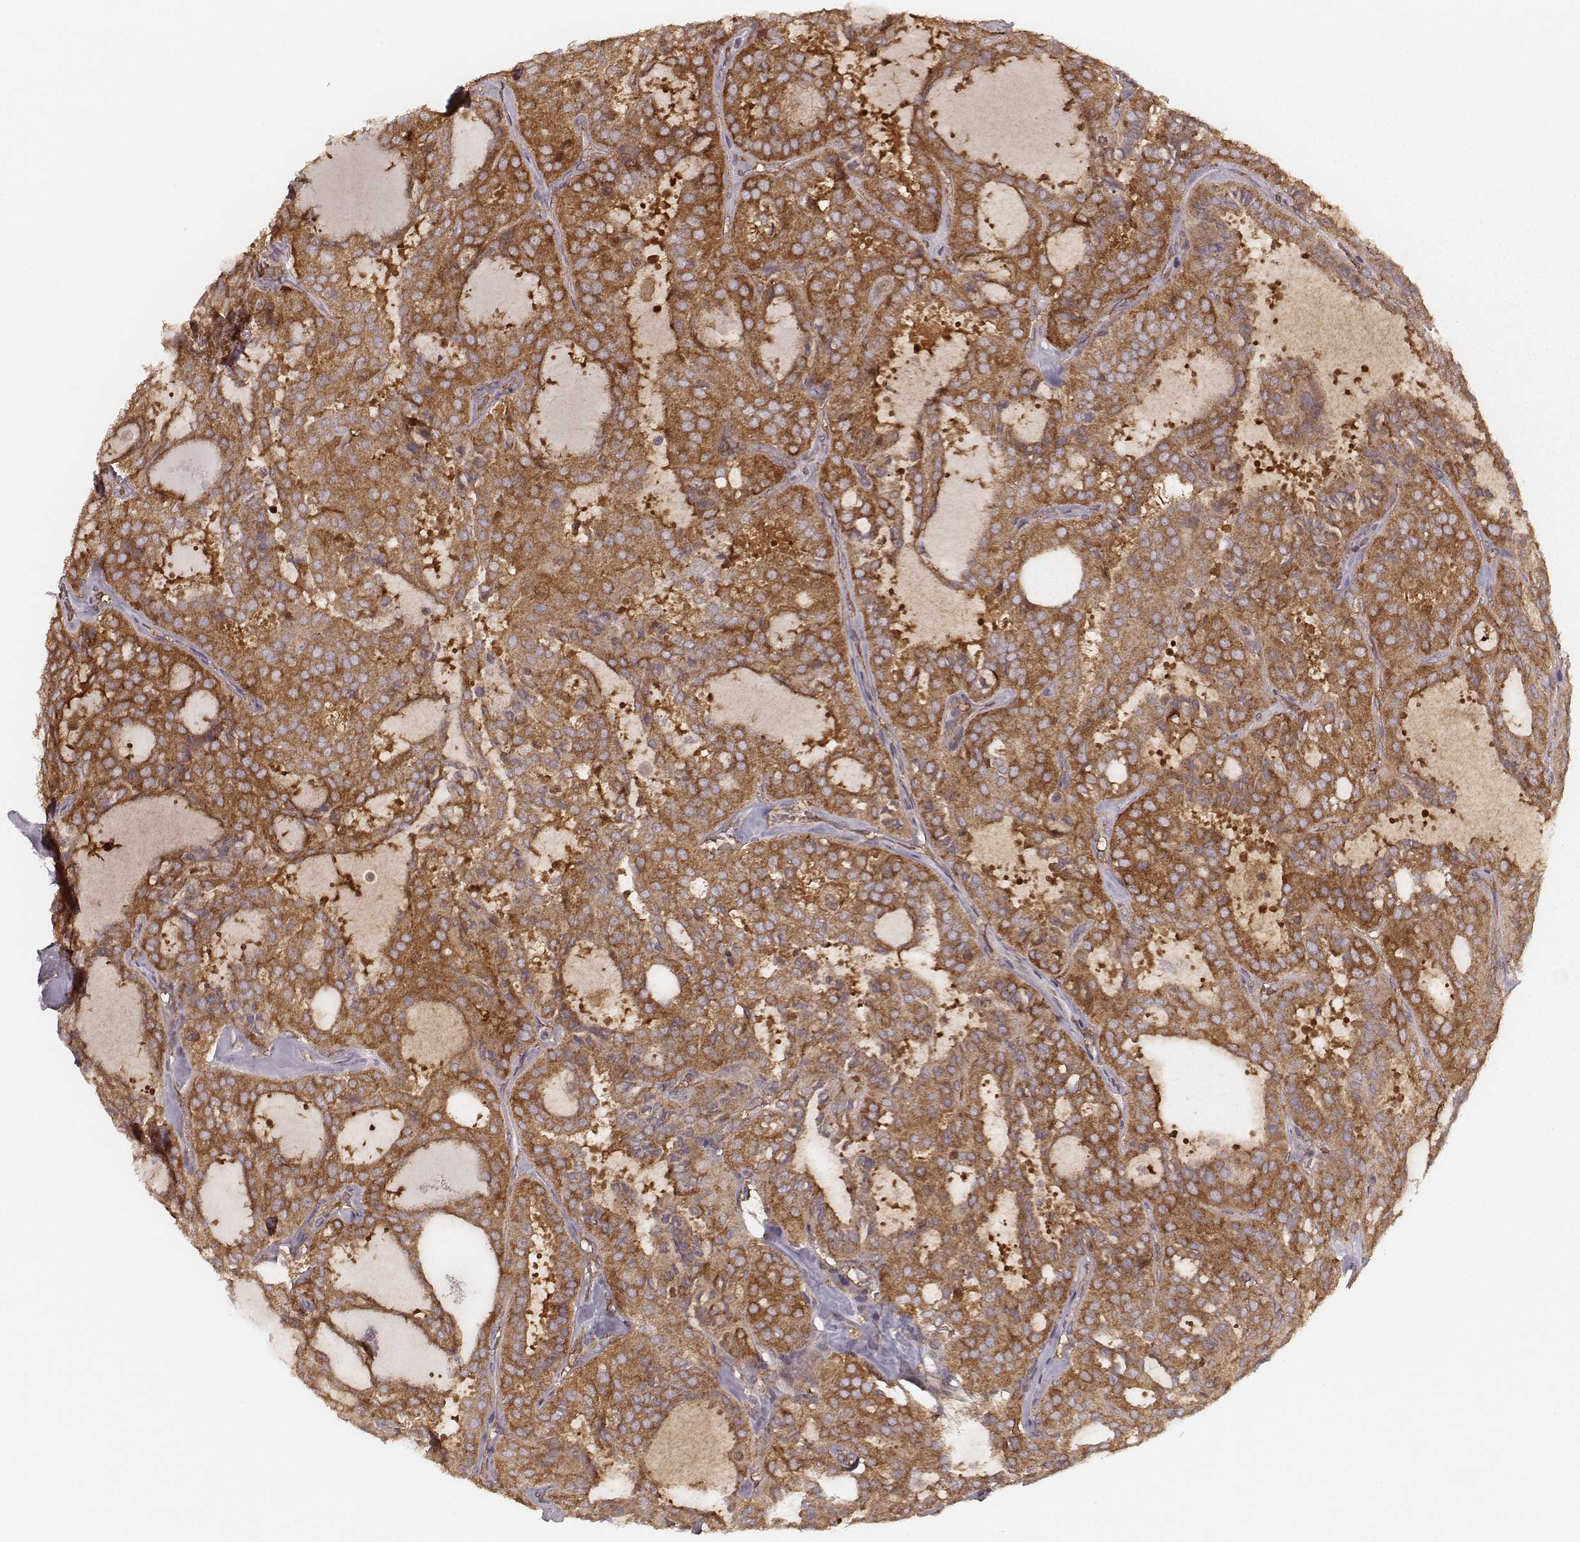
{"staining": {"intensity": "strong", "quantity": ">75%", "location": "cytoplasmic/membranous"}, "tissue": "thyroid cancer", "cell_type": "Tumor cells", "image_type": "cancer", "snomed": [{"axis": "morphology", "description": "Follicular adenoma carcinoma, NOS"}, {"axis": "topography", "description": "Thyroid gland"}], "caption": "Protein expression by IHC displays strong cytoplasmic/membranous staining in about >75% of tumor cells in thyroid follicular adenoma carcinoma.", "gene": "CARS1", "patient": {"sex": "male", "age": 75}}